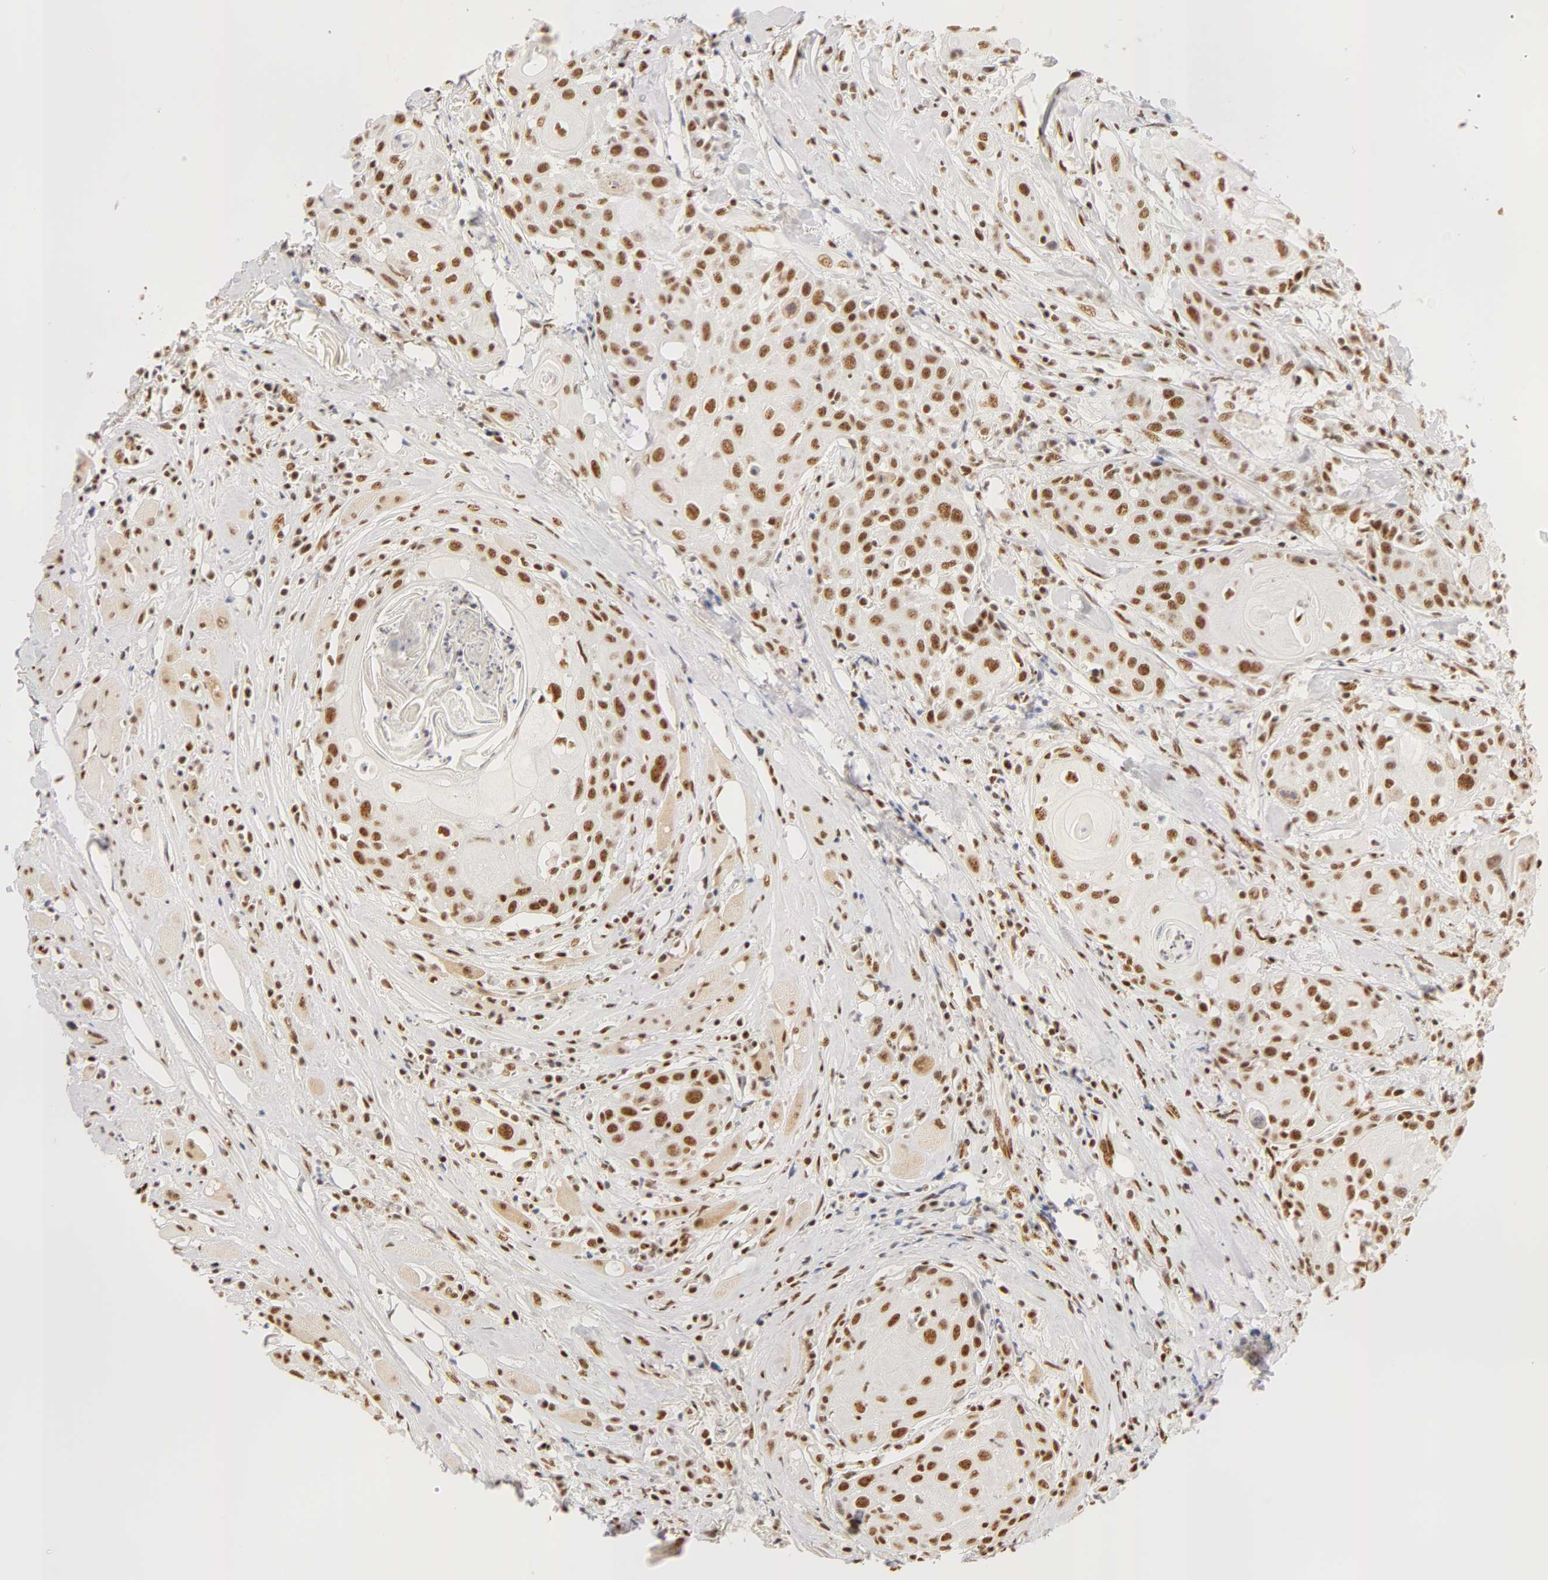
{"staining": {"intensity": "moderate", "quantity": ">75%", "location": "nuclear"}, "tissue": "head and neck cancer", "cell_type": "Tumor cells", "image_type": "cancer", "snomed": [{"axis": "morphology", "description": "Squamous cell carcinoma, NOS"}, {"axis": "topography", "description": "Oral tissue"}, {"axis": "topography", "description": "Head-Neck"}], "caption": "Brown immunohistochemical staining in head and neck squamous cell carcinoma displays moderate nuclear staining in about >75% of tumor cells.", "gene": "RBM39", "patient": {"sex": "female", "age": 82}}